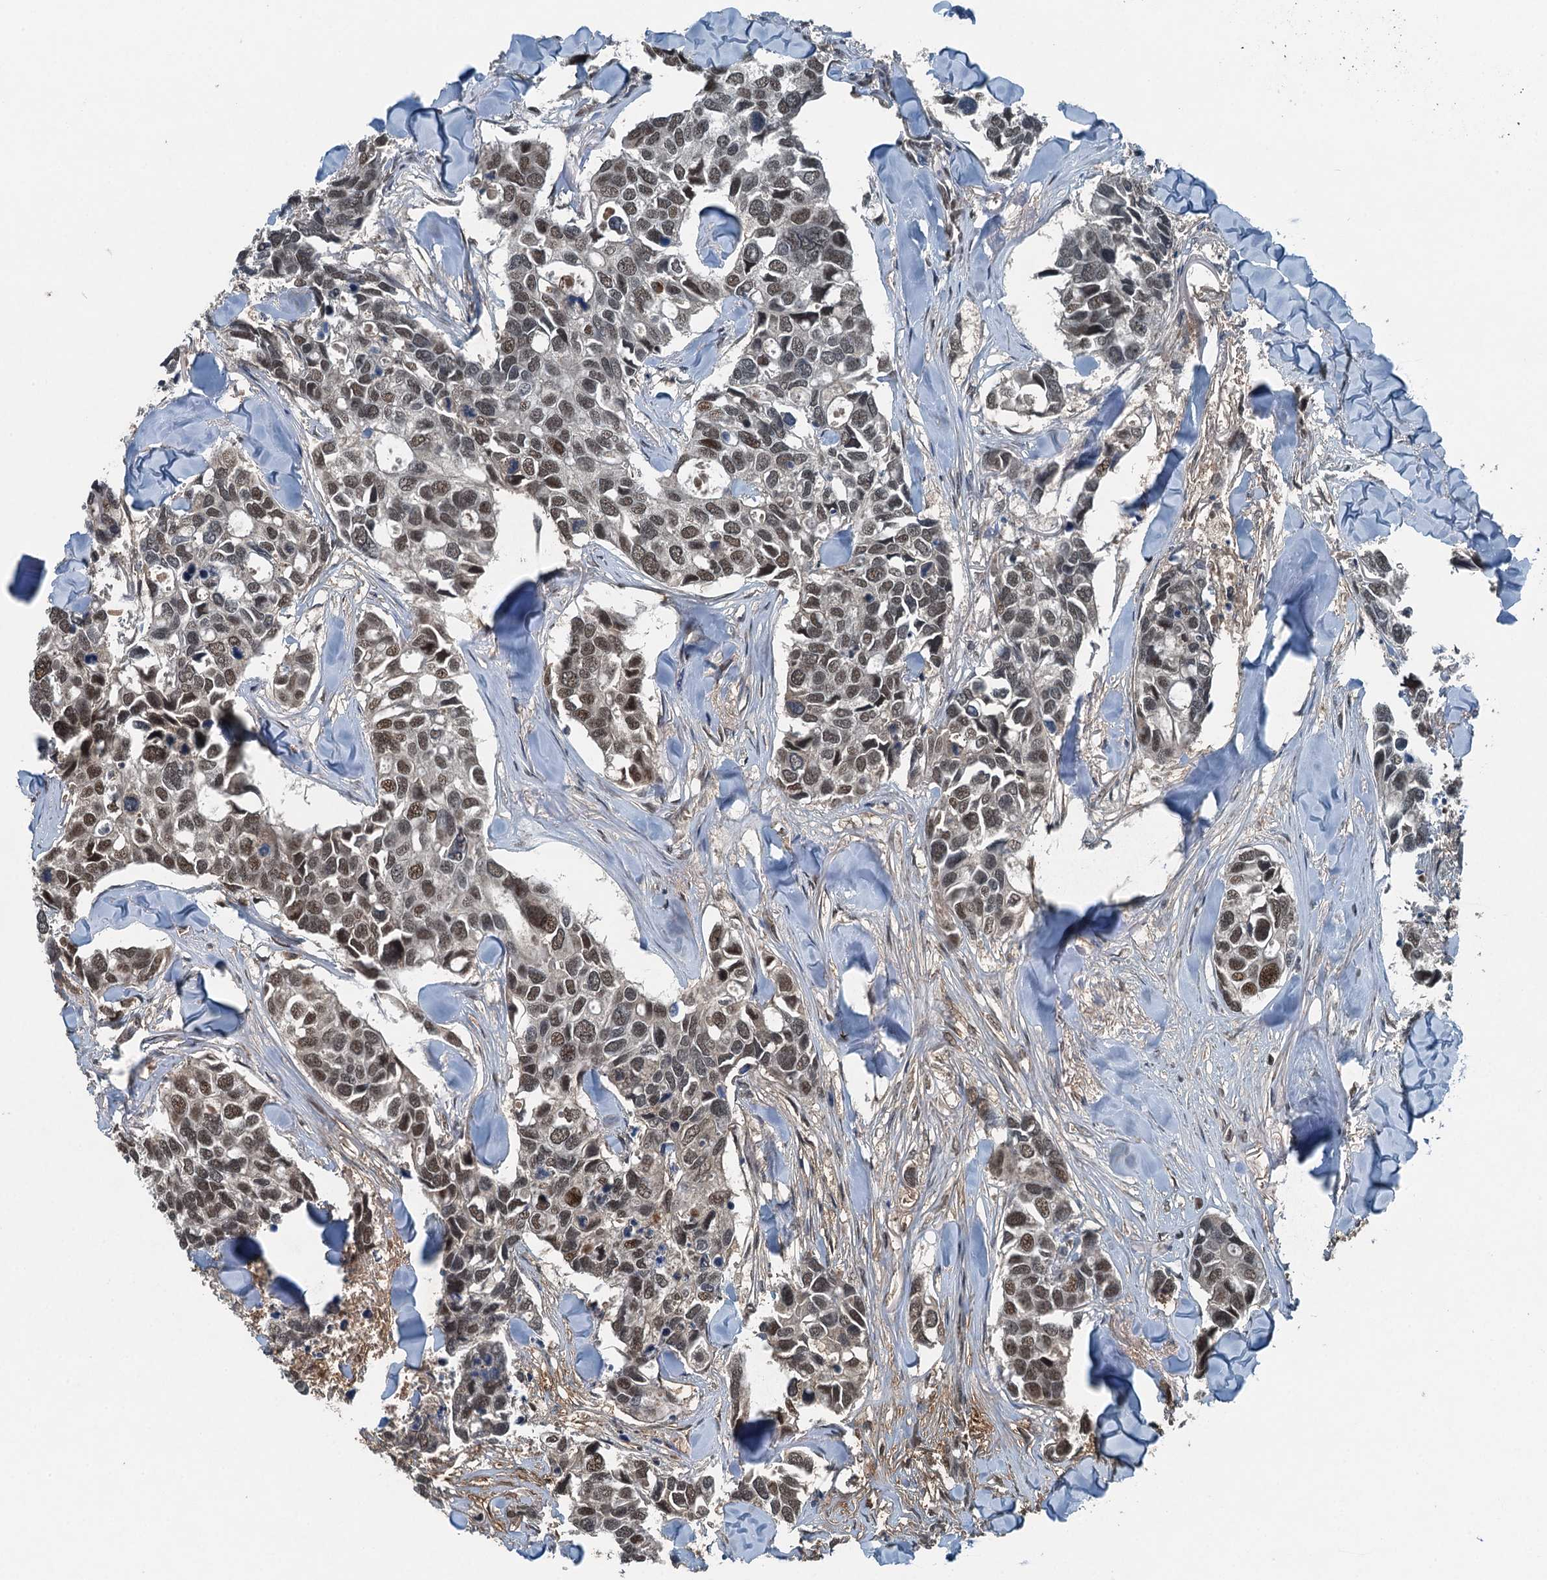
{"staining": {"intensity": "moderate", "quantity": ">75%", "location": "nuclear"}, "tissue": "breast cancer", "cell_type": "Tumor cells", "image_type": "cancer", "snomed": [{"axis": "morphology", "description": "Duct carcinoma"}, {"axis": "topography", "description": "Breast"}], "caption": "About >75% of tumor cells in infiltrating ductal carcinoma (breast) reveal moderate nuclear protein staining as visualized by brown immunohistochemical staining.", "gene": "UBXN6", "patient": {"sex": "female", "age": 83}}